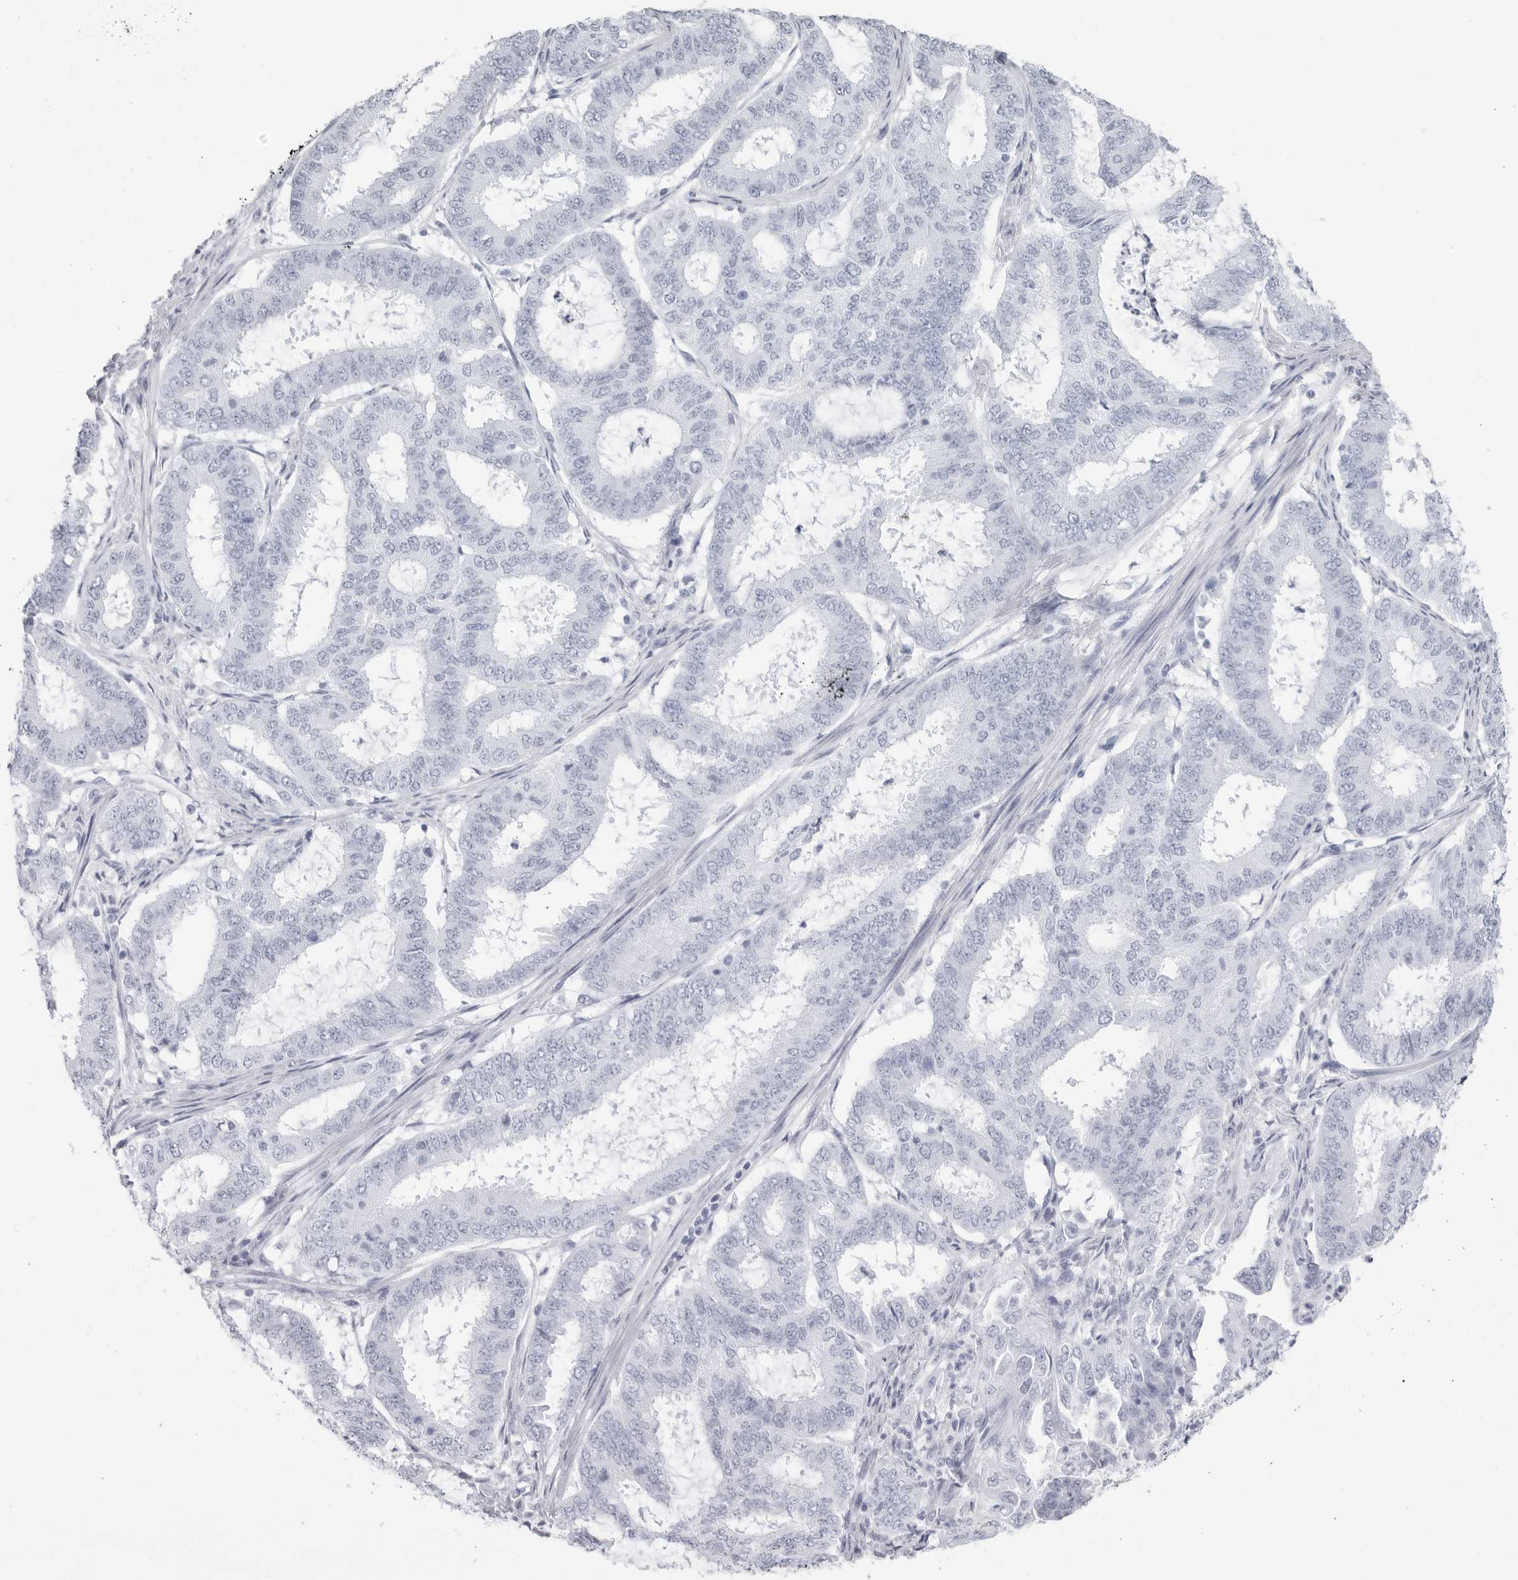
{"staining": {"intensity": "negative", "quantity": "none", "location": "none"}, "tissue": "endometrial cancer", "cell_type": "Tumor cells", "image_type": "cancer", "snomed": [{"axis": "morphology", "description": "Adenocarcinoma, NOS"}, {"axis": "topography", "description": "Endometrium"}], "caption": "Human endometrial adenocarcinoma stained for a protein using IHC shows no positivity in tumor cells.", "gene": "CST2", "patient": {"sex": "female", "age": 51}}